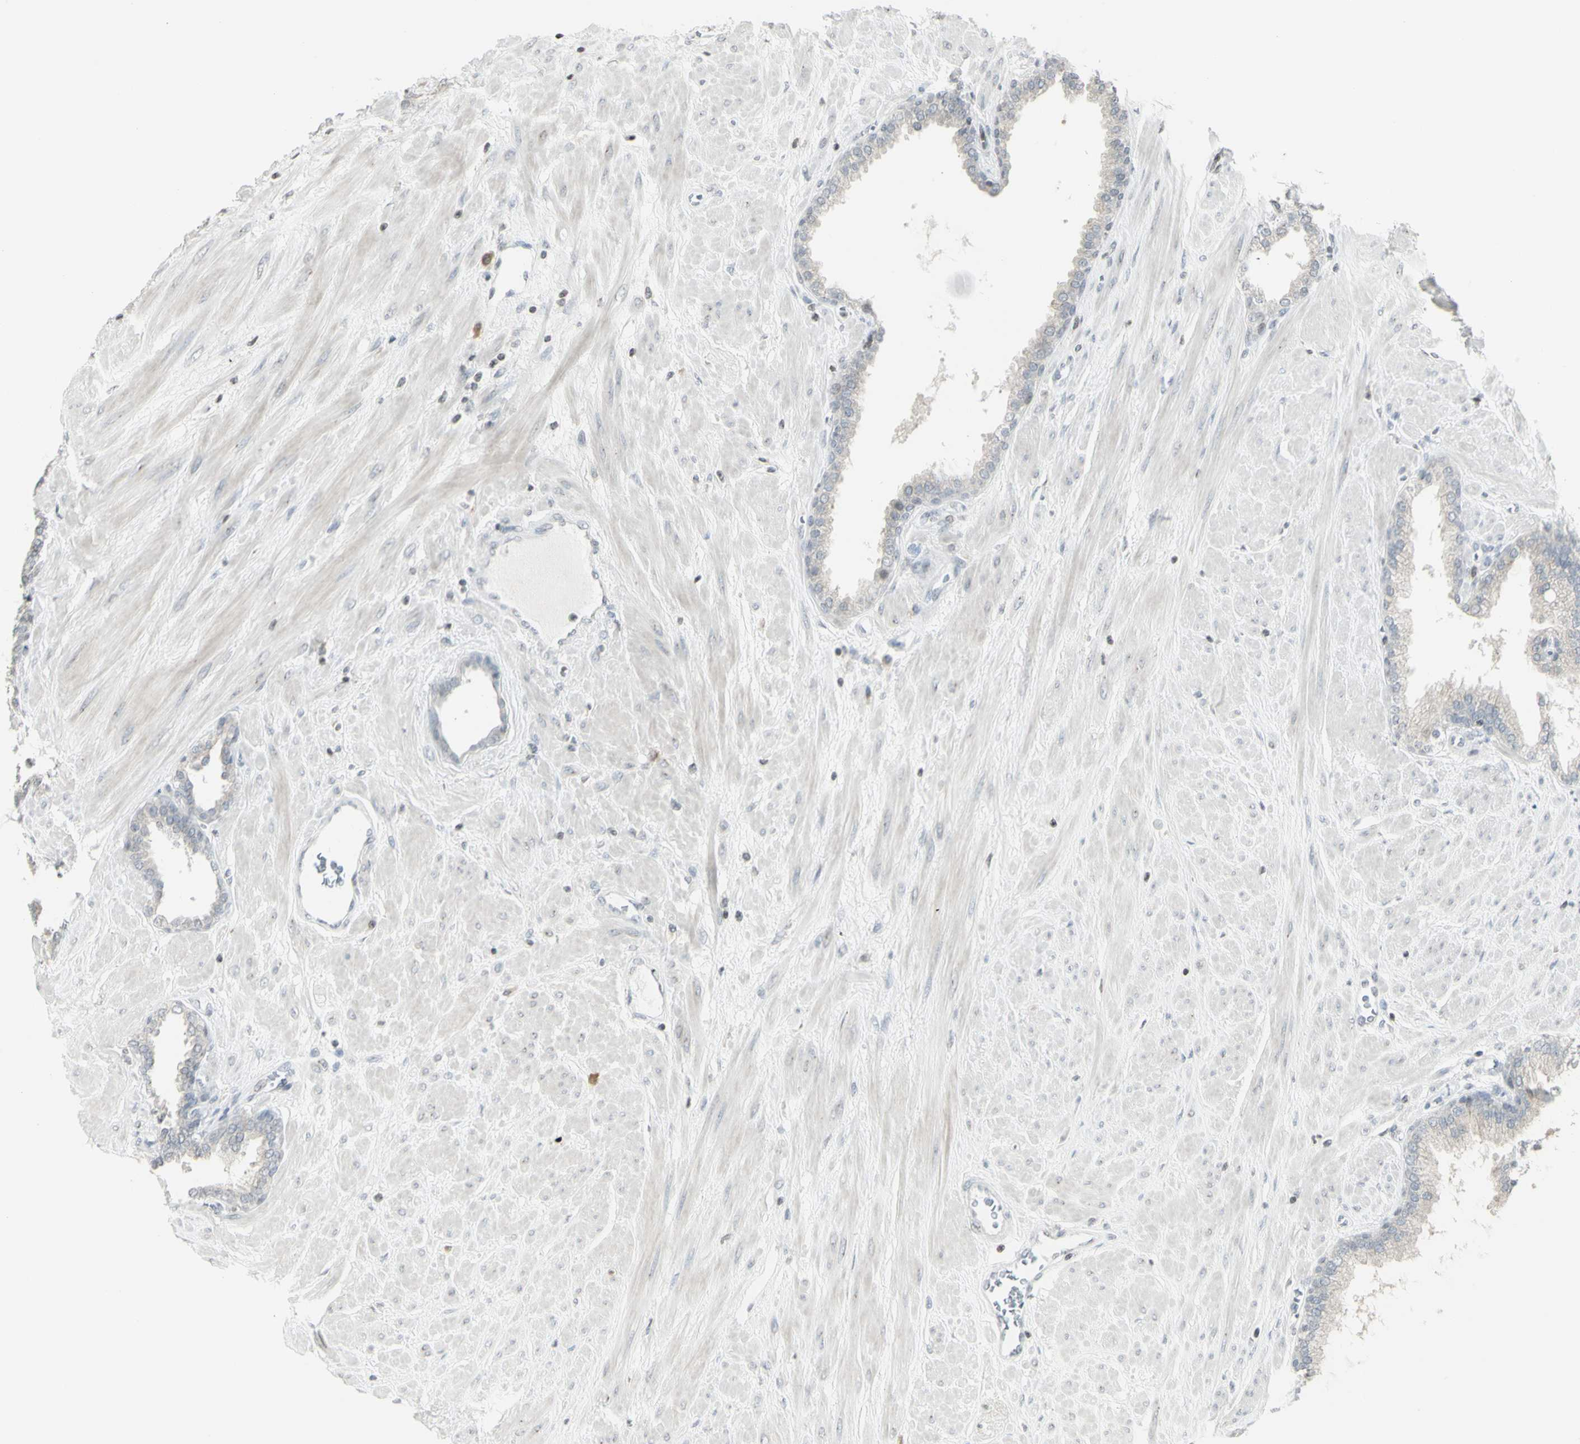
{"staining": {"intensity": "negative", "quantity": "none", "location": "none"}, "tissue": "prostate", "cell_type": "Glandular cells", "image_type": "normal", "snomed": [{"axis": "morphology", "description": "Normal tissue, NOS"}, {"axis": "topography", "description": "Prostate"}], "caption": "An immunohistochemistry histopathology image of normal prostate is shown. There is no staining in glandular cells of prostate.", "gene": "MUC5AC", "patient": {"sex": "male", "age": 51}}